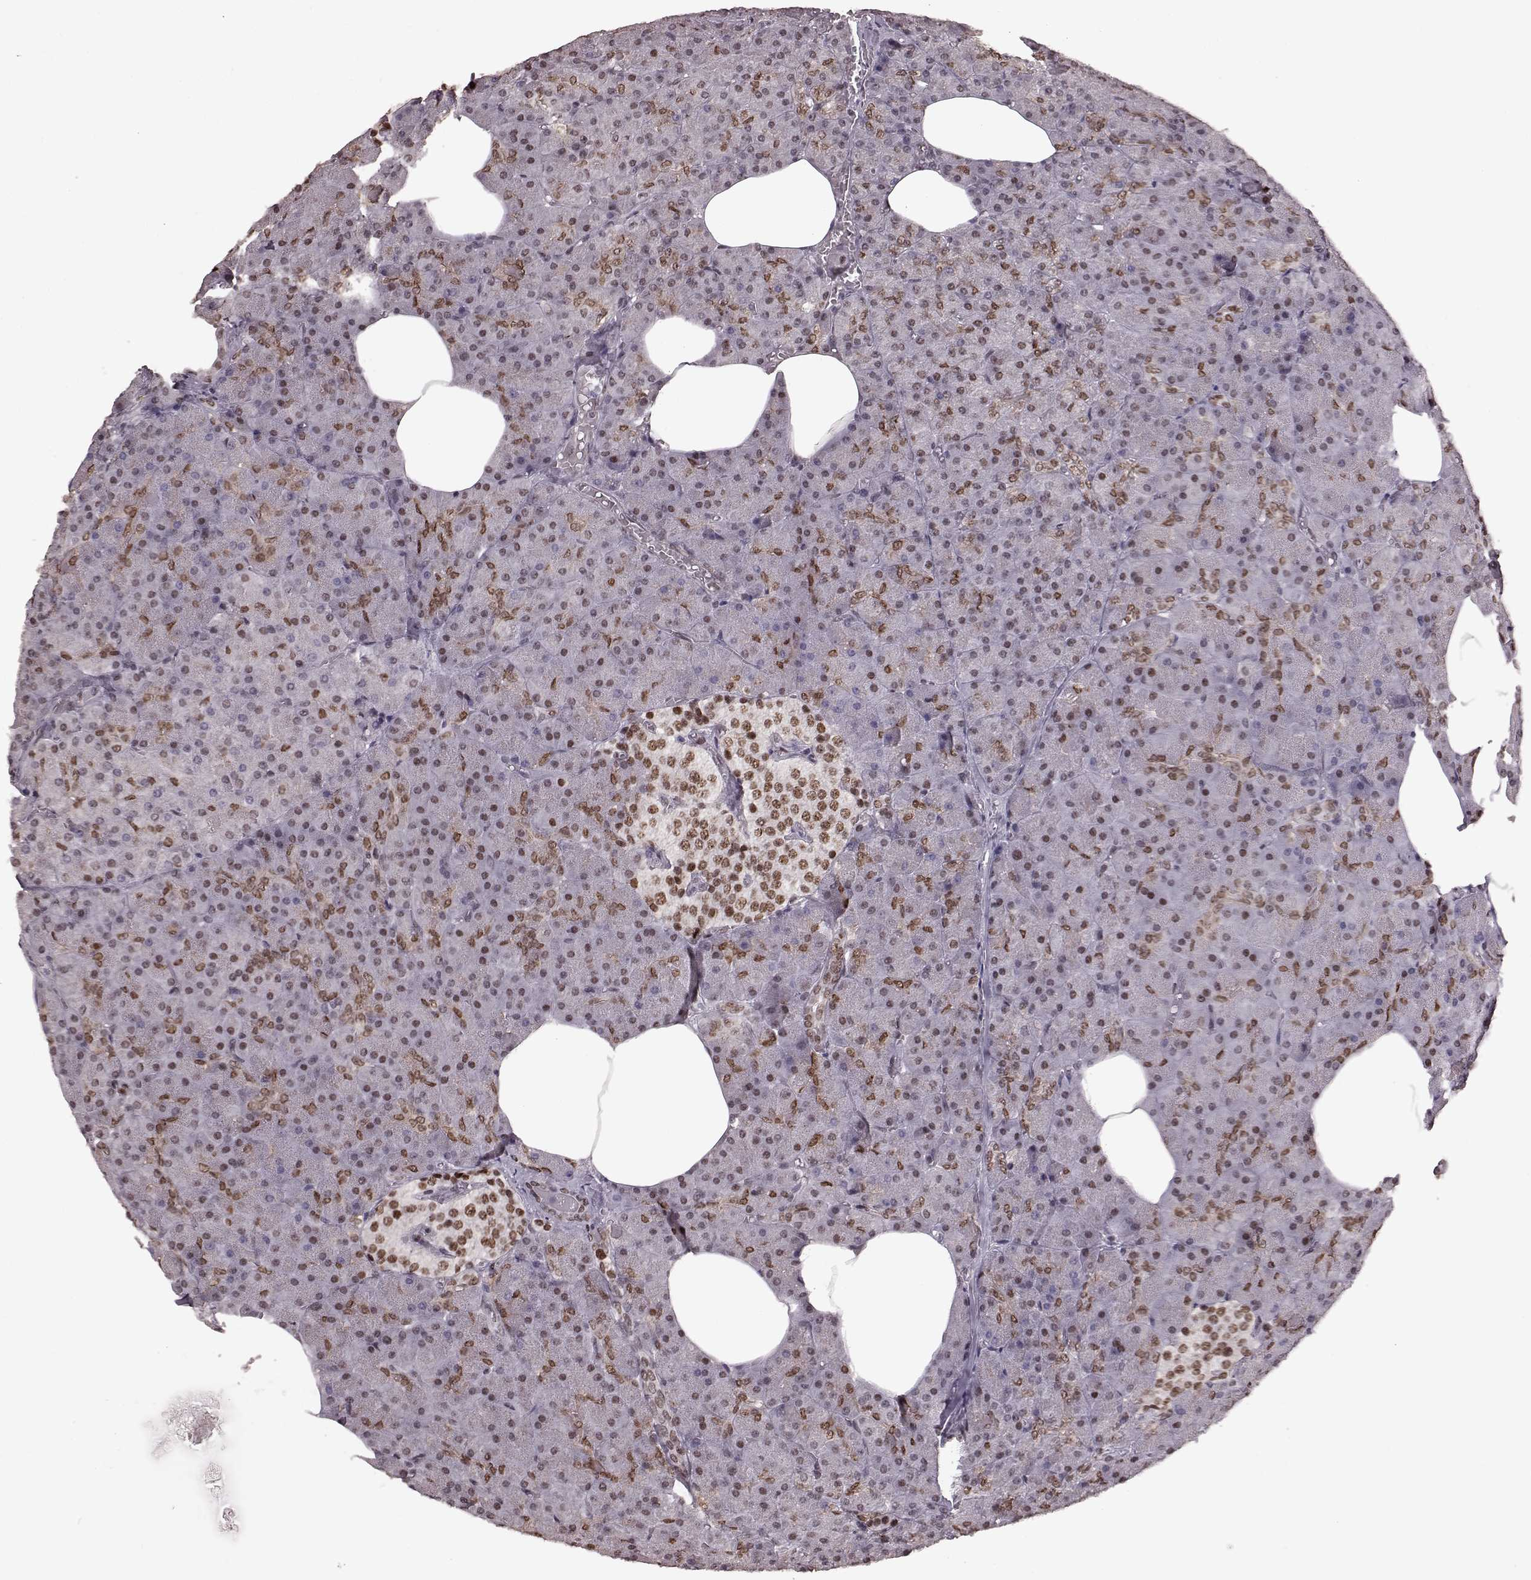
{"staining": {"intensity": "strong", "quantity": "<25%", "location": "nuclear"}, "tissue": "pancreas", "cell_type": "Exocrine glandular cells", "image_type": "normal", "snomed": [{"axis": "morphology", "description": "Normal tissue, NOS"}, {"axis": "topography", "description": "Pancreas"}], "caption": "Protein staining of unremarkable pancreas exhibits strong nuclear expression in approximately <25% of exocrine glandular cells.", "gene": "NR2C1", "patient": {"sex": "female", "age": 45}}